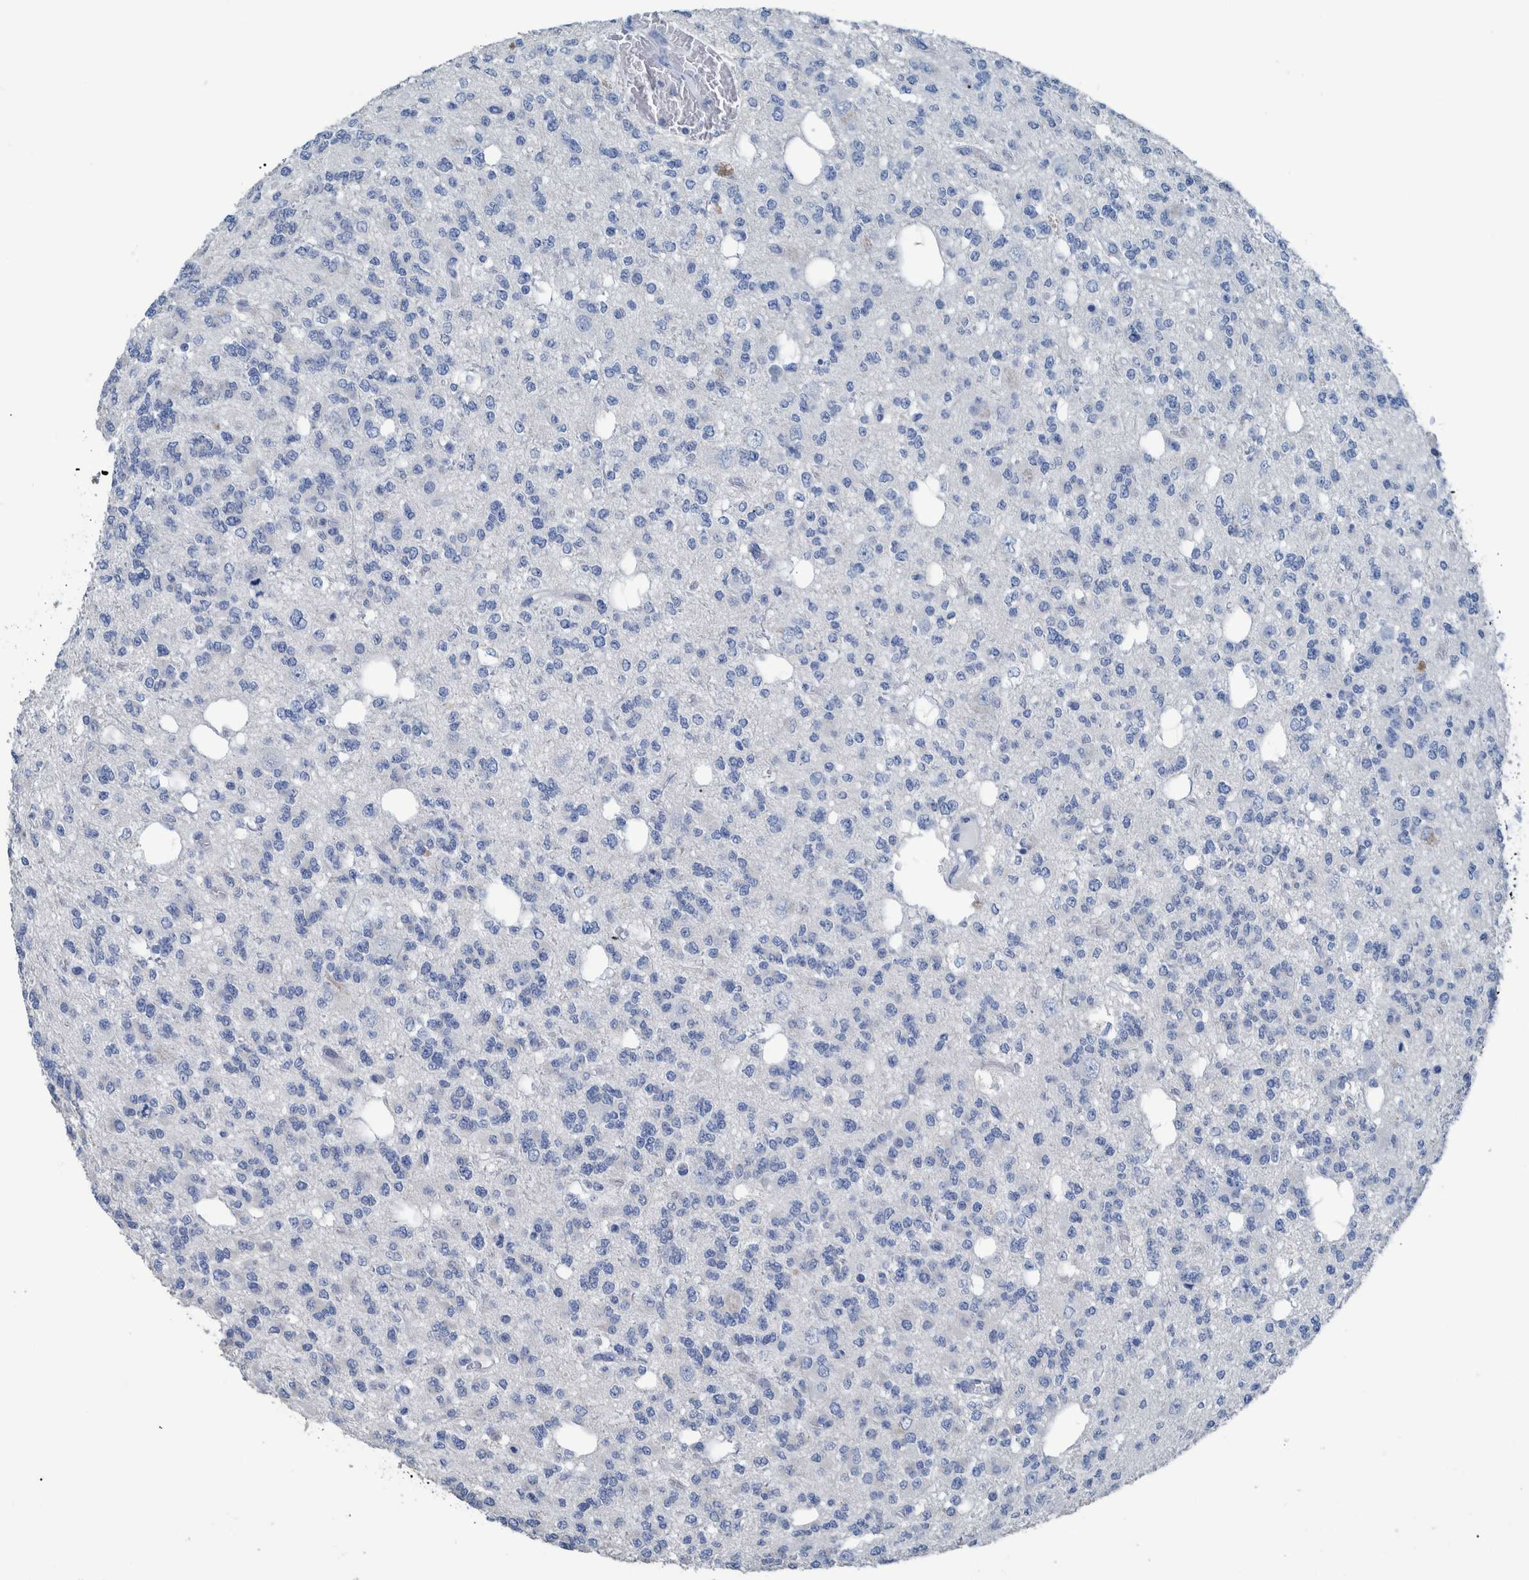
{"staining": {"intensity": "negative", "quantity": "none", "location": "none"}, "tissue": "glioma", "cell_type": "Tumor cells", "image_type": "cancer", "snomed": [{"axis": "morphology", "description": "Glioma, malignant, Low grade"}, {"axis": "topography", "description": "Brain"}], "caption": "The micrograph reveals no significant staining in tumor cells of glioma.", "gene": "IDO1", "patient": {"sex": "male", "age": 38}}